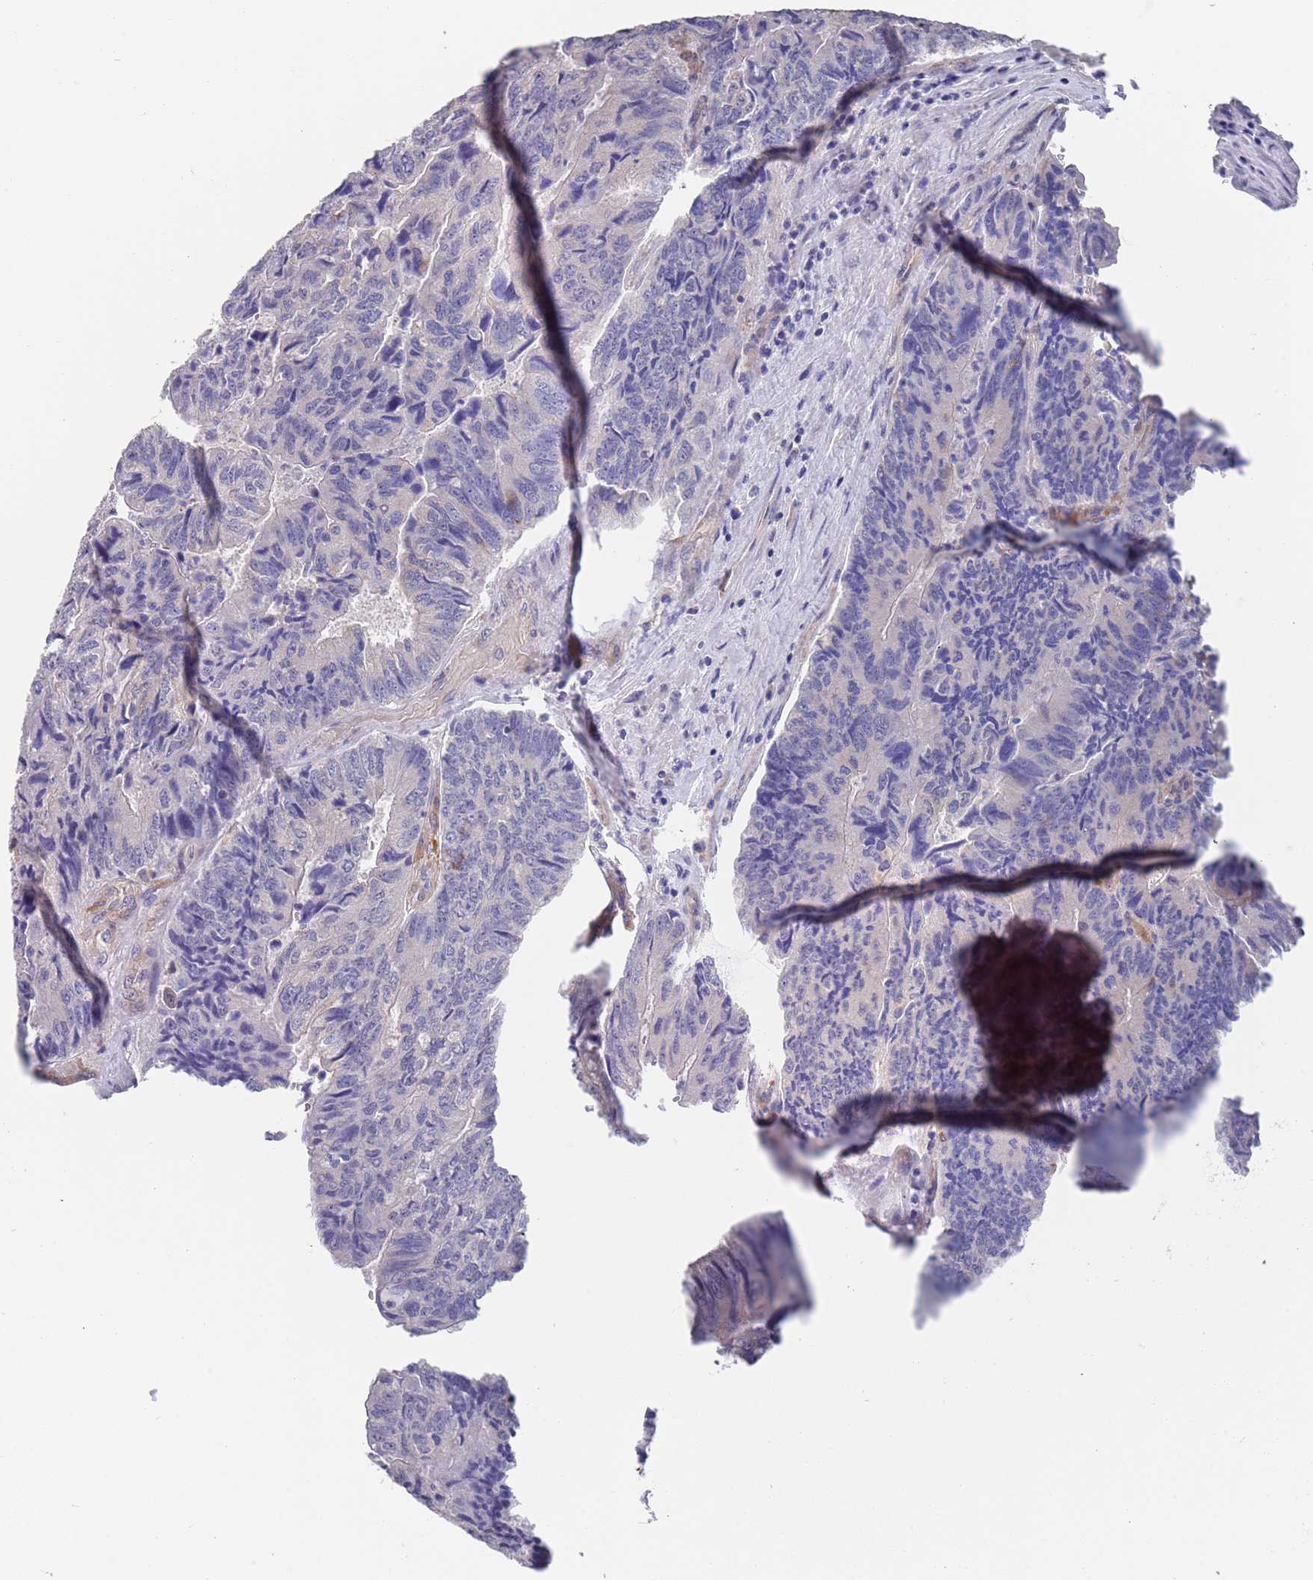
{"staining": {"intensity": "negative", "quantity": "none", "location": "none"}, "tissue": "colorectal cancer", "cell_type": "Tumor cells", "image_type": "cancer", "snomed": [{"axis": "morphology", "description": "Adenocarcinoma, NOS"}, {"axis": "topography", "description": "Colon"}], "caption": "DAB immunohistochemical staining of human adenocarcinoma (colorectal) exhibits no significant positivity in tumor cells.", "gene": "ANK2", "patient": {"sex": "female", "age": 67}}